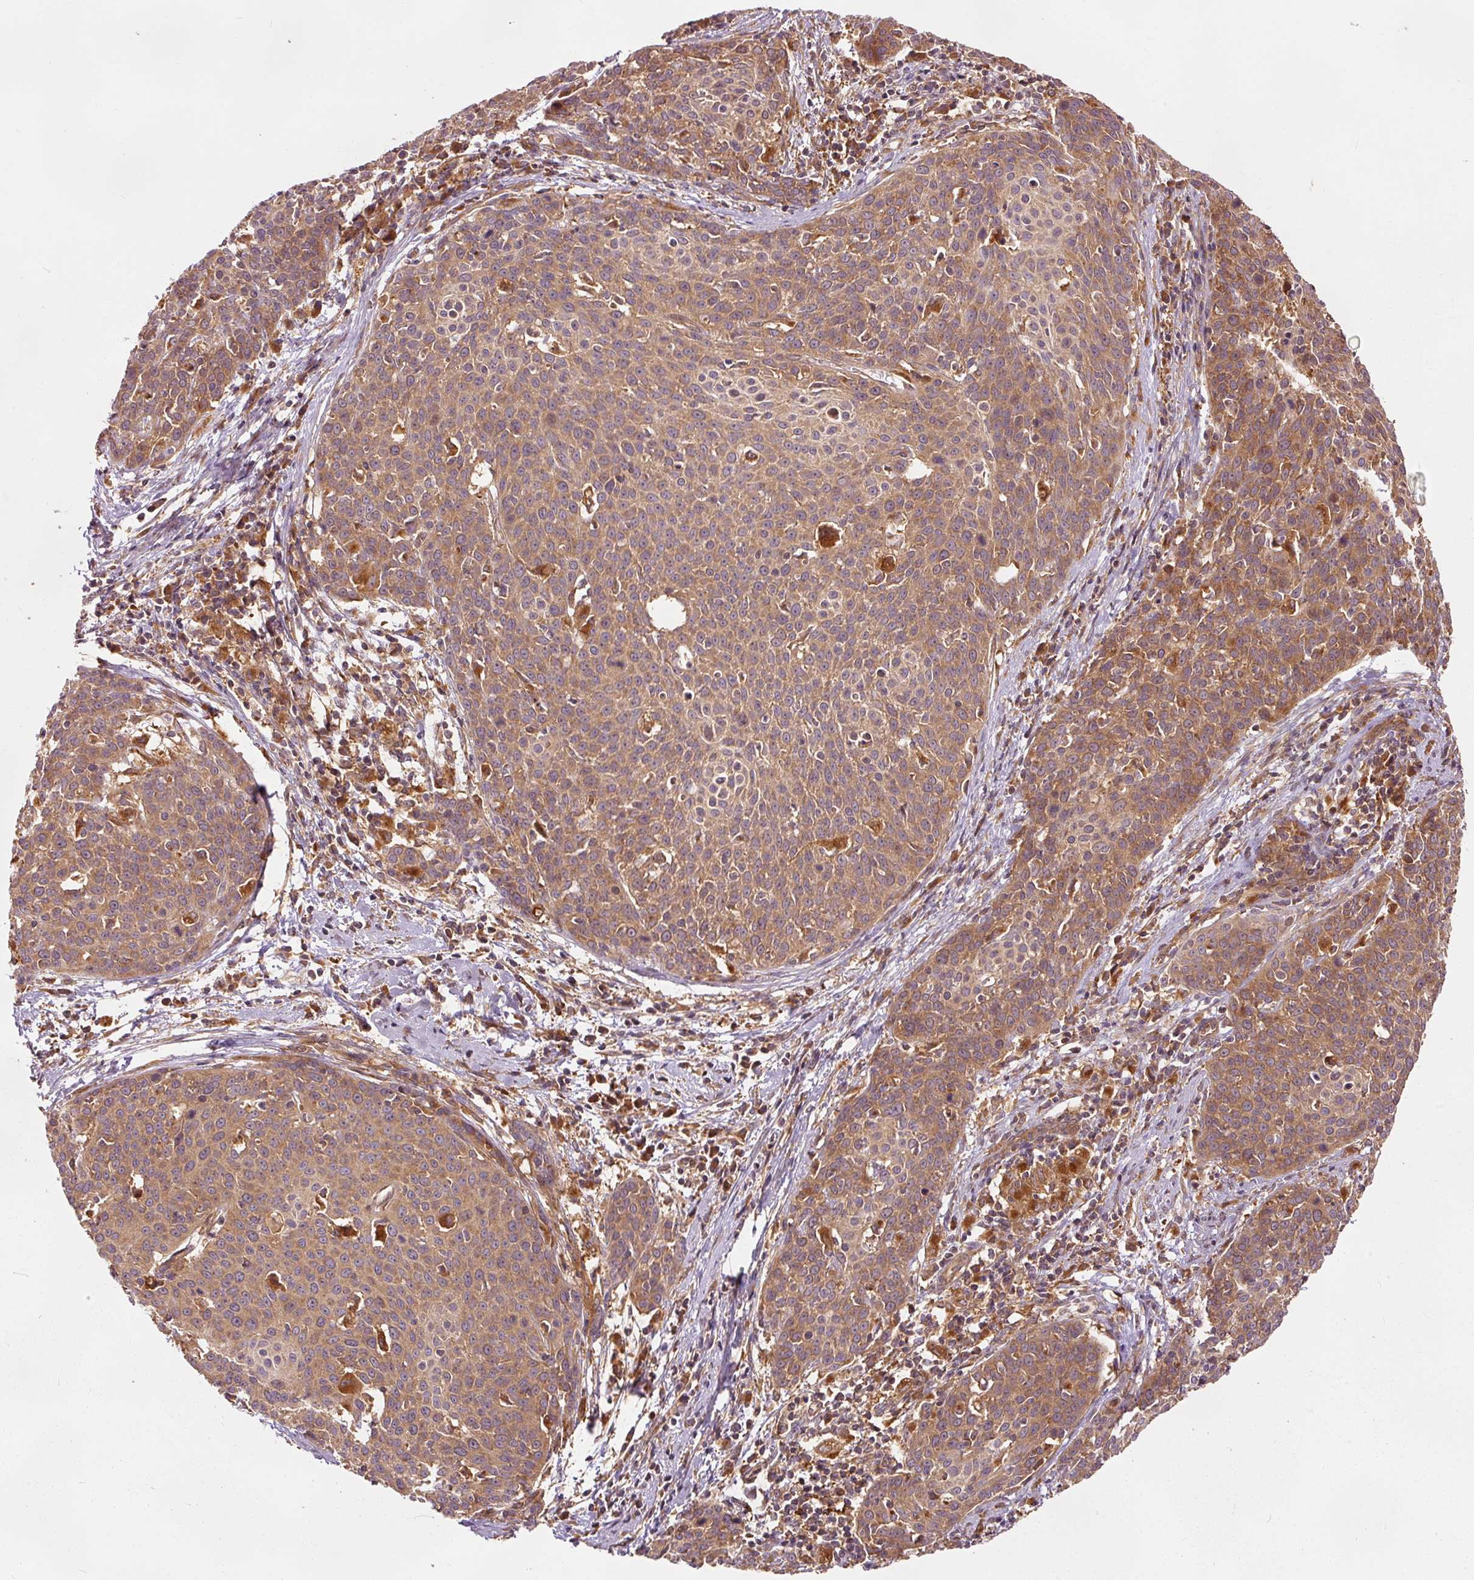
{"staining": {"intensity": "moderate", "quantity": ">75%", "location": "cytoplasmic/membranous"}, "tissue": "cervical cancer", "cell_type": "Tumor cells", "image_type": "cancer", "snomed": [{"axis": "morphology", "description": "Squamous cell carcinoma, NOS"}, {"axis": "topography", "description": "Cervix"}], "caption": "A medium amount of moderate cytoplasmic/membranous staining is appreciated in about >75% of tumor cells in cervical cancer (squamous cell carcinoma) tissue.", "gene": "EIF3B", "patient": {"sex": "female", "age": 38}}